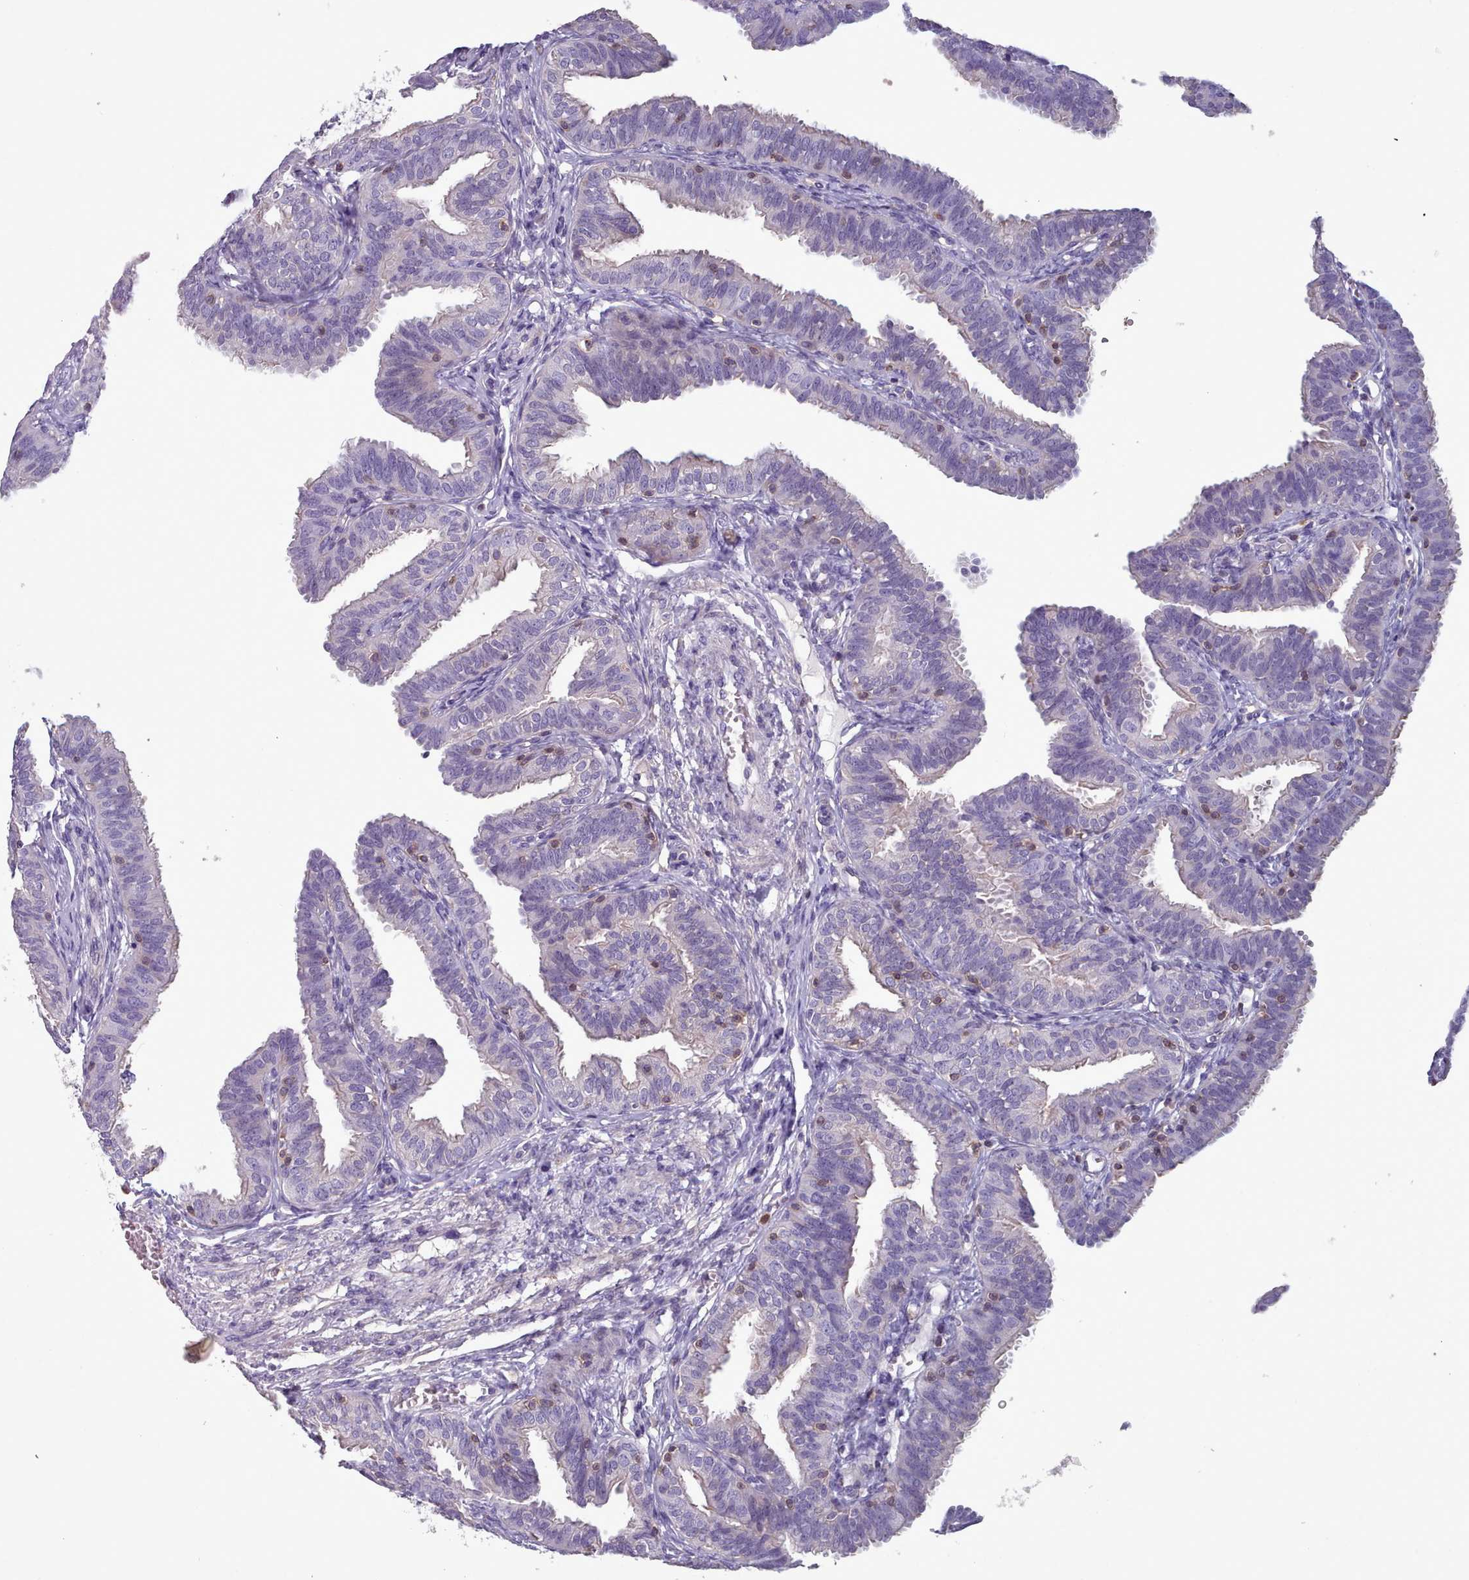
{"staining": {"intensity": "weak", "quantity": "25%-75%", "location": "cytoplasmic/membranous"}, "tissue": "fallopian tube", "cell_type": "Glandular cells", "image_type": "normal", "snomed": [{"axis": "morphology", "description": "Normal tissue, NOS"}, {"axis": "topography", "description": "Fallopian tube"}], "caption": "IHC (DAB) staining of benign human fallopian tube demonstrates weak cytoplasmic/membranous protein expression in about 25%-75% of glandular cells. (DAB IHC with brightfield microscopy, high magnification).", "gene": "RAC1", "patient": {"sex": "female", "age": 35}}